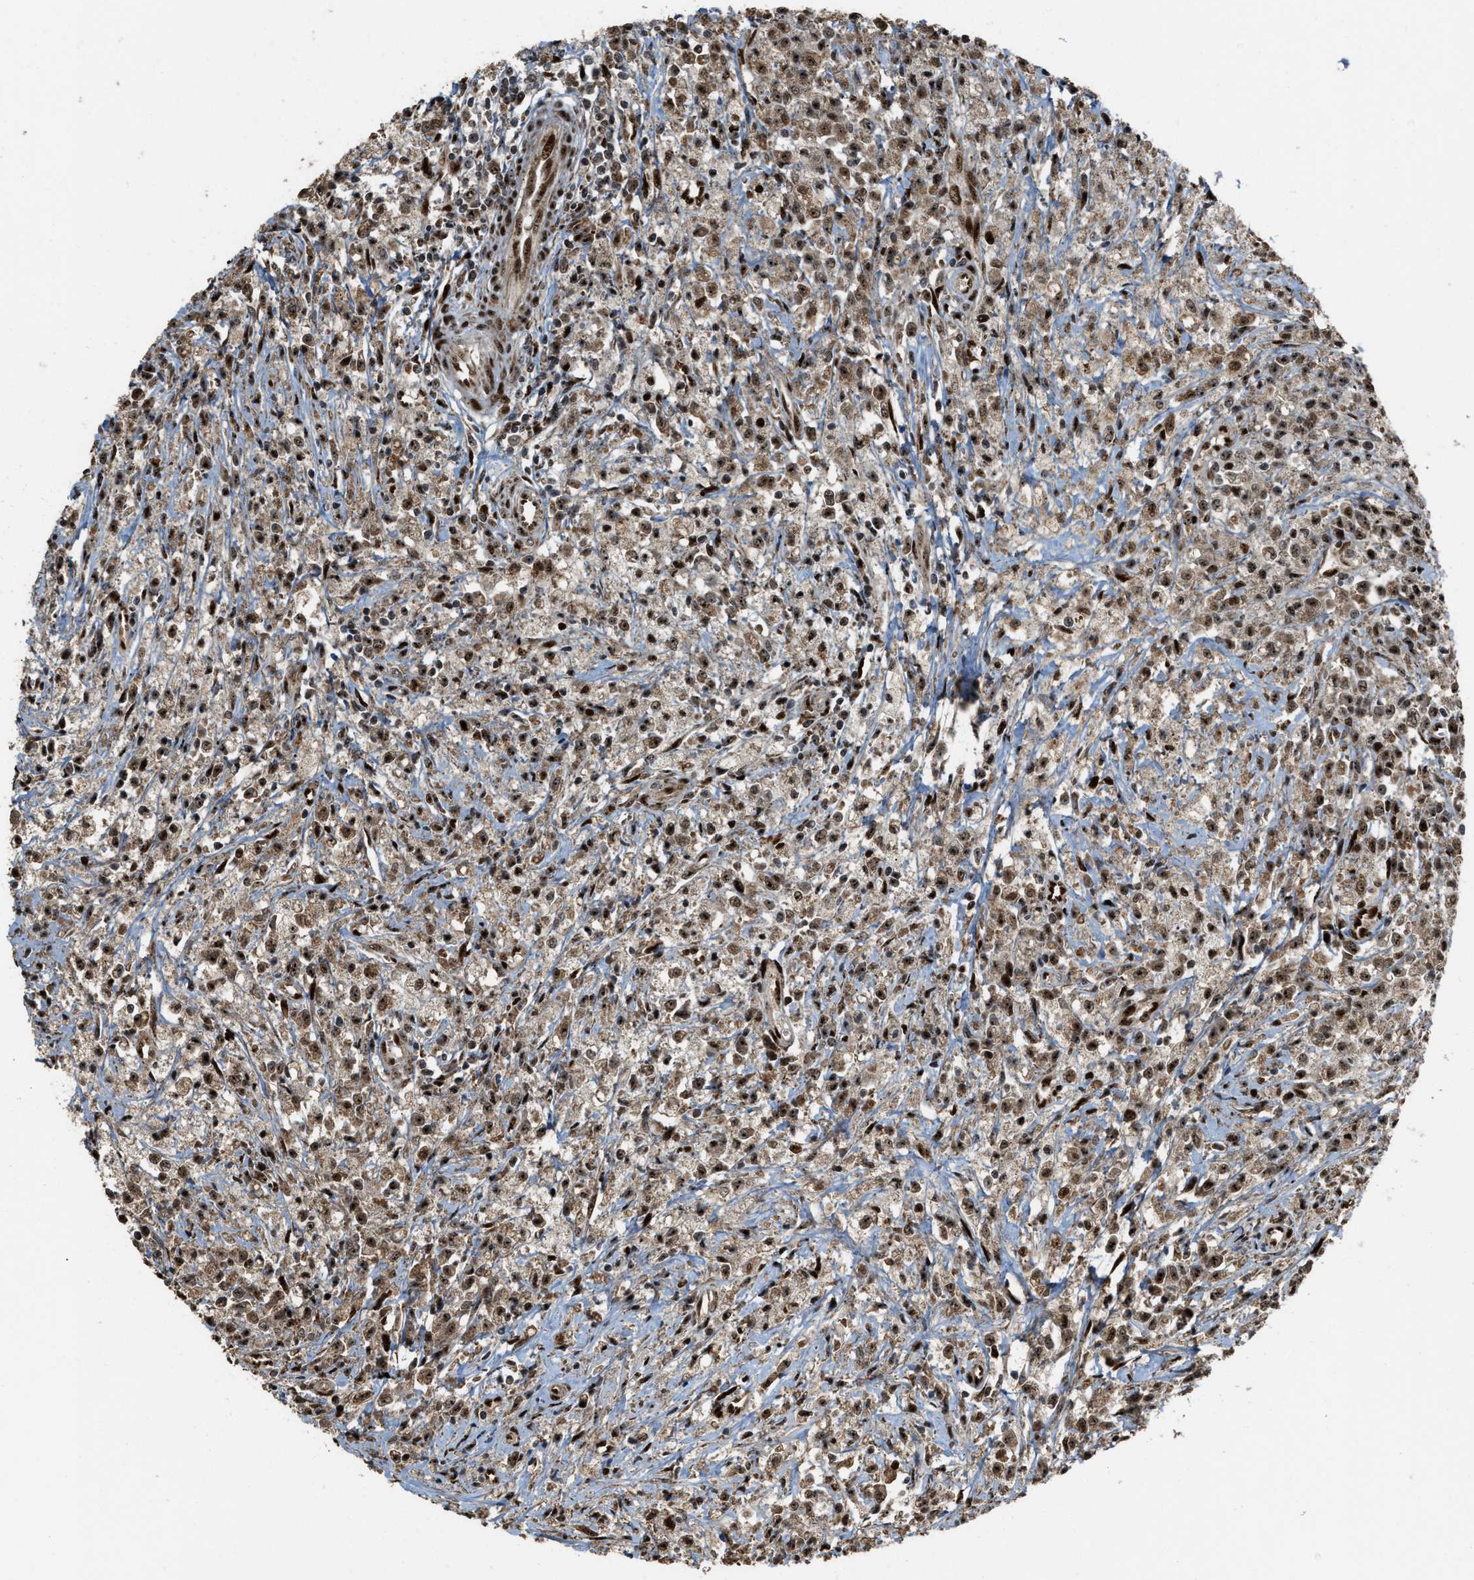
{"staining": {"intensity": "moderate", "quantity": ">75%", "location": "cytoplasmic/membranous,nuclear"}, "tissue": "testis cancer", "cell_type": "Tumor cells", "image_type": "cancer", "snomed": [{"axis": "morphology", "description": "Carcinoma, Embryonal, NOS"}, {"axis": "topography", "description": "Testis"}], "caption": "Testis cancer tissue demonstrates moderate cytoplasmic/membranous and nuclear staining in approximately >75% of tumor cells, visualized by immunohistochemistry.", "gene": "ZNF687", "patient": {"sex": "male", "age": 2}}